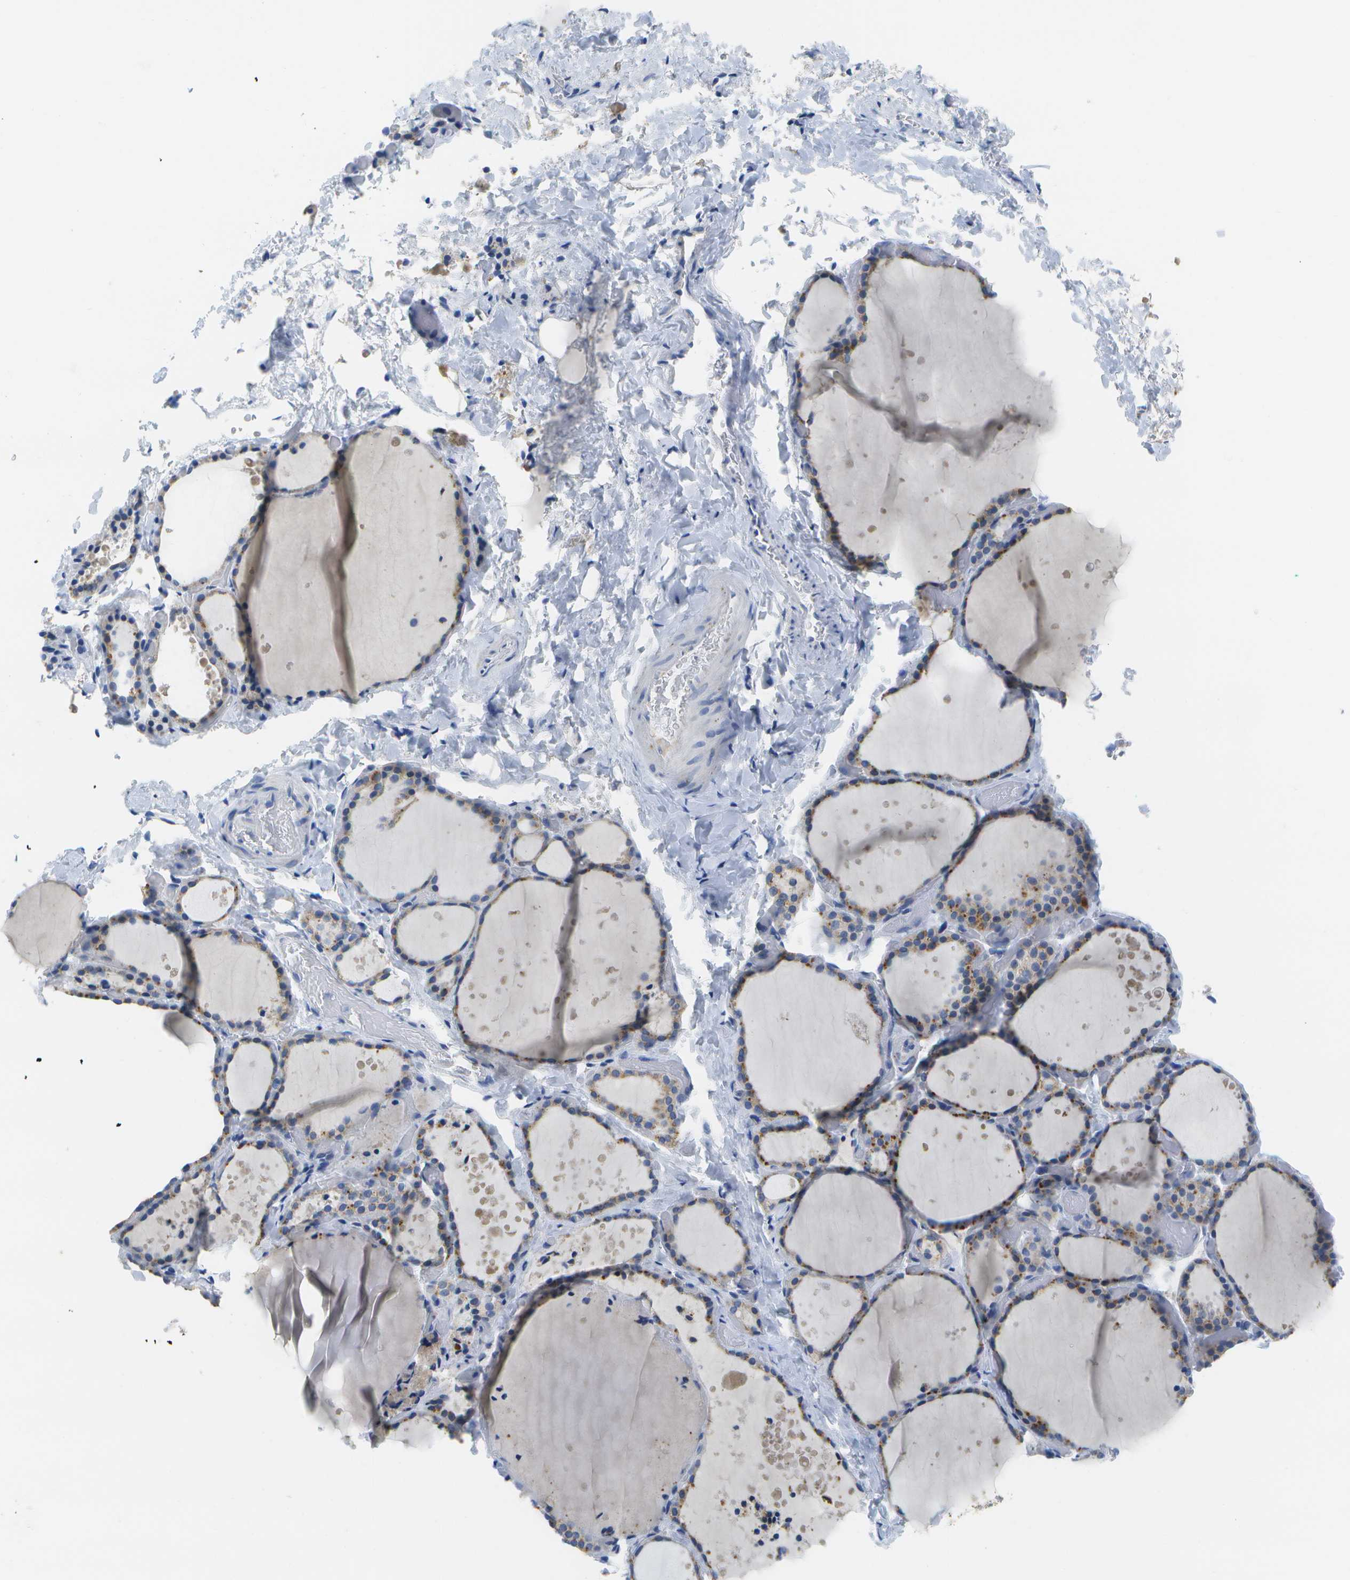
{"staining": {"intensity": "negative", "quantity": "none", "location": "none"}, "tissue": "thyroid gland", "cell_type": "Glandular cells", "image_type": "normal", "snomed": [{"axis": "morphology", "description": "Normal tissue, NOS"}, {"axis": "topography", "description": "Thyroid gland"}], "caption": "DAB immunohistochemical staining of unremarkable human thyroid gland demonstrates no significant staining in glandular cells.", "gene": "MS4A1", "patient": {"sex": "female", "age": 44}}